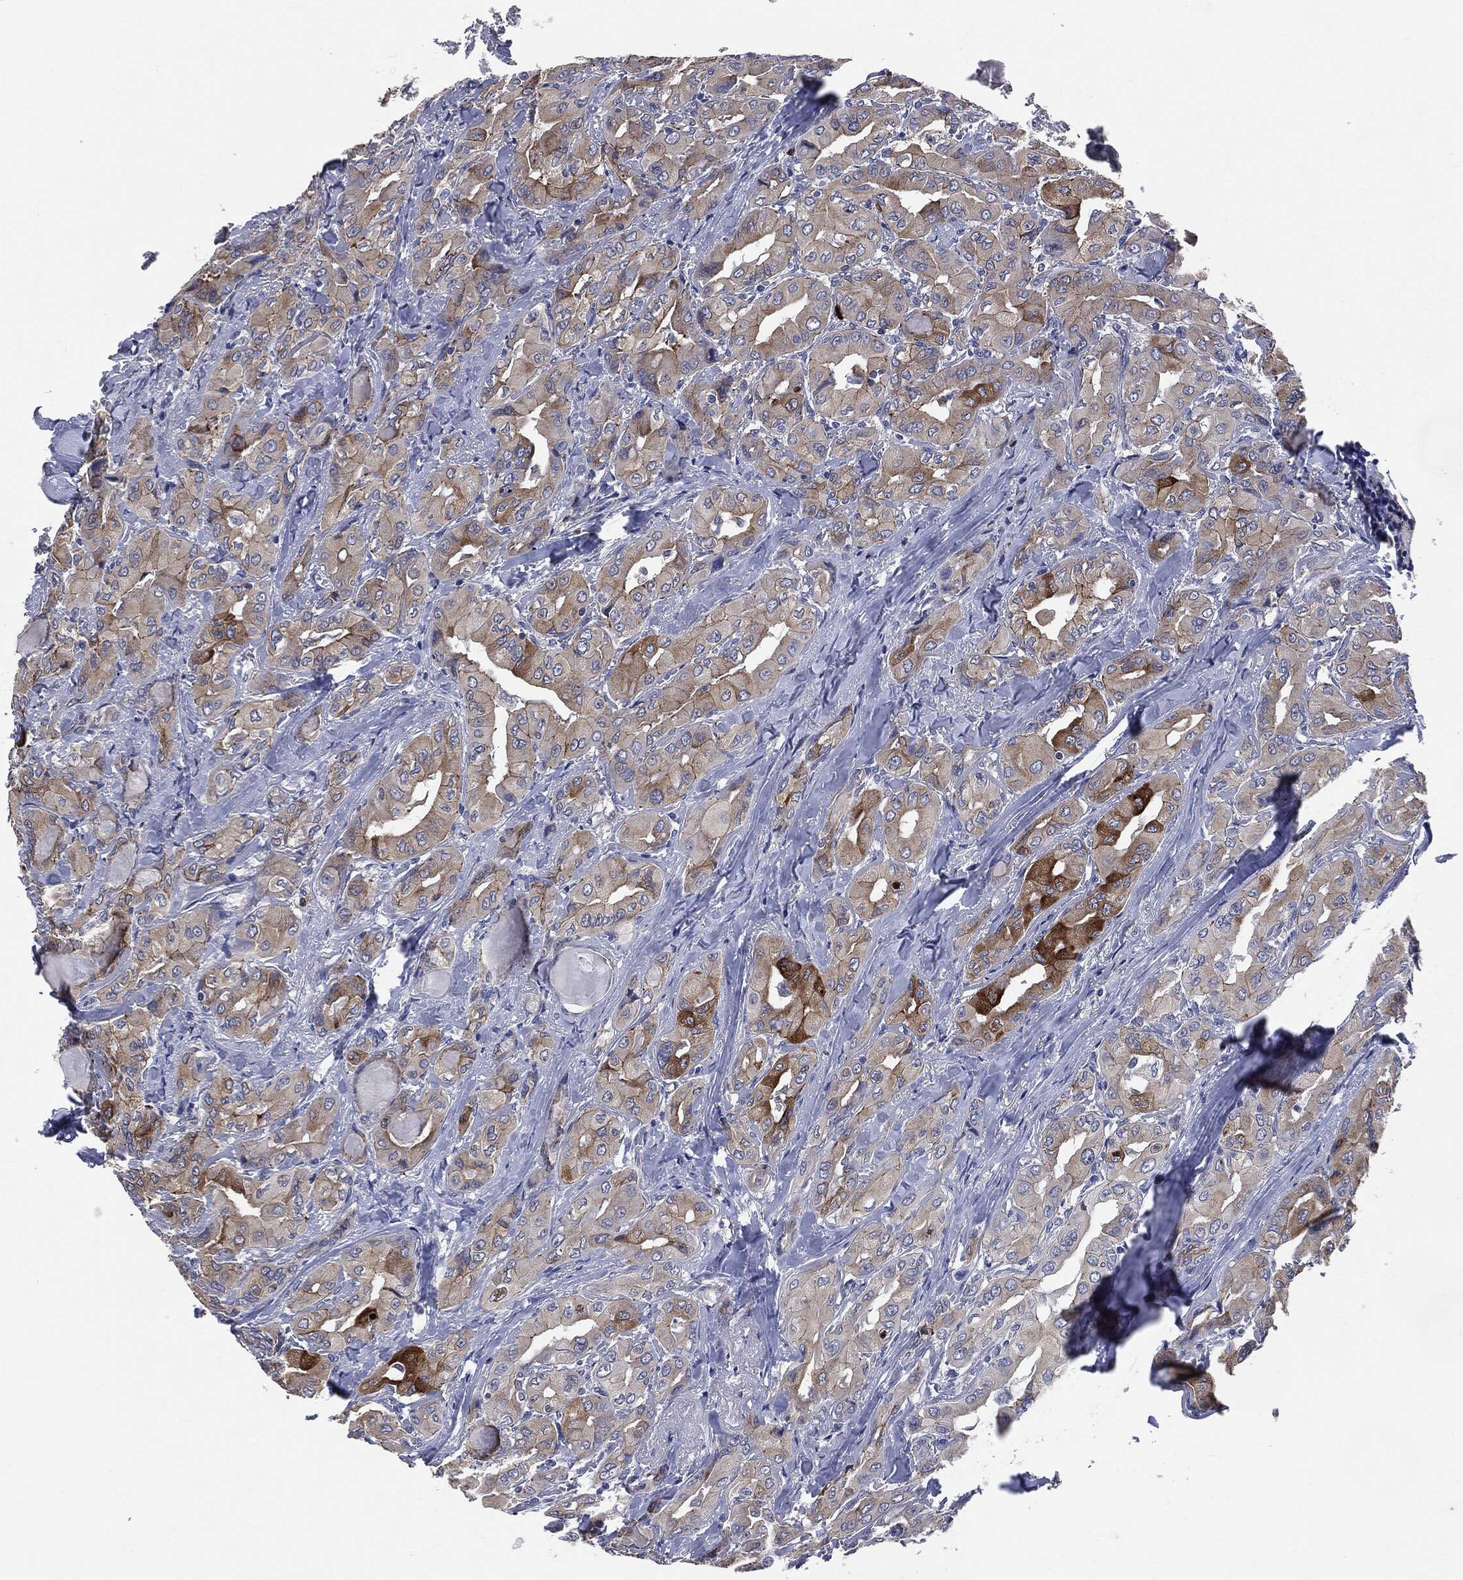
{"staining": {"intensity": "strong", "quantity": "<25%", "location": "cytoplasmic/membranous"}, "tissue": "thyroid cancer", "cell_type": "Tumor cells", "image_type": "cancer", "snomed": [{"axis": "morphology", "description": "Normal tissue, NOS"}, {"axis": "morphology", "description": "Papillary adenocarcinoma, NOS"}, {"axis": "topography", "description": "Thyroid gland"}], "caption": "Immunohistochemistry (IHC) photomicrograph of human papillary adenocarcinoma (thyroid) stained for a protein (brown), which reveals medium levels of strong cytoplasmic/membranous staining in approximately <25% of tumor cells.", "gene": "PTGS2", "patient": {"sex": "female", "age": 66}}